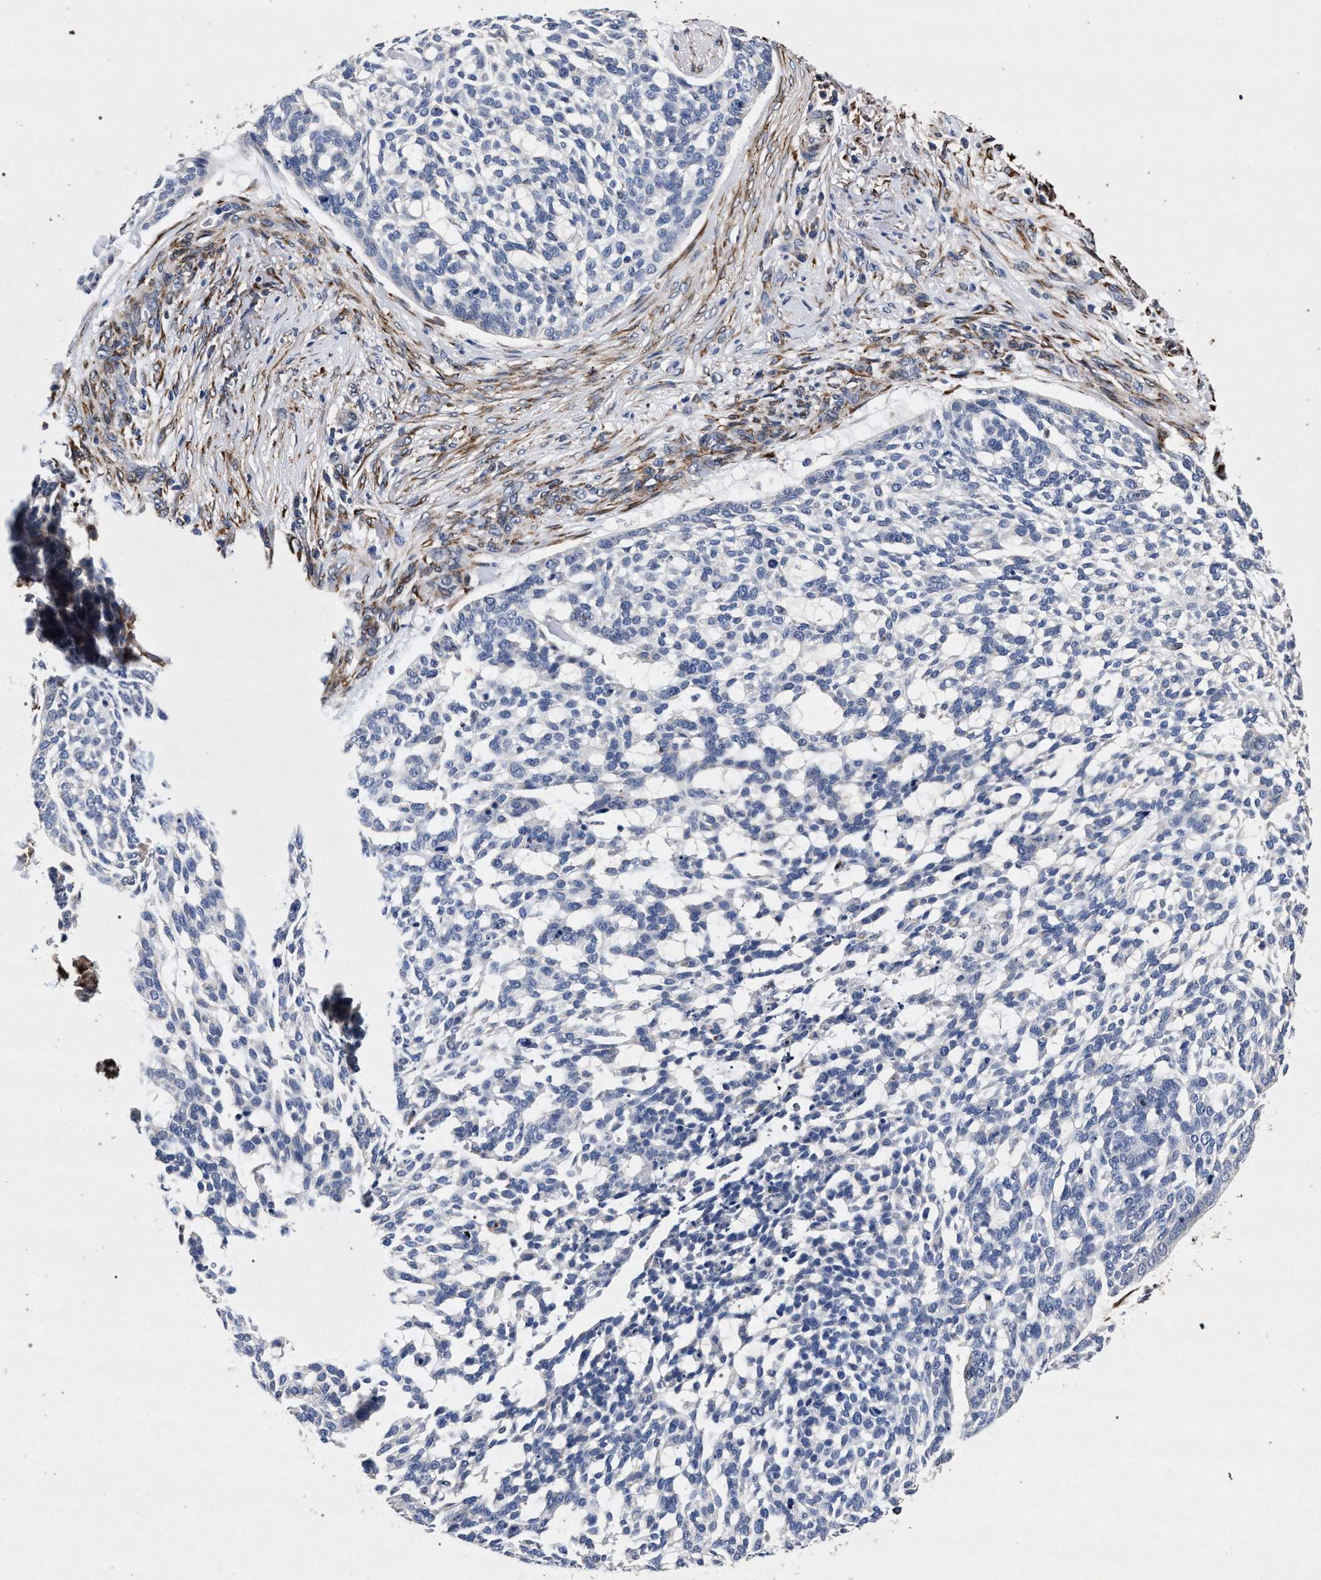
{"staining": {"intensity": "negative", "quantity": "none", "location": "none"}, "tissue": "skin cancer", "cell_type": "Tumor cells", "image_type": "cancer", "snomed": [{"axis": "morphology", "description": "Basal cell carcinoma"}, {"axis": "topography", "description": "Skin"}], "caption": "DAB (3,3'-diaminobenzidine) immunohistochemical staining of skin cancer (basal cell carcinoma) demonstrates no significant staining in tumor cells. (DAB (3,3'-diaminobenzidine) immunohistochemistry with hematoxylin counter stain).", "gene": "NEK7", "patient": {"sex": "female", "age": 64}}